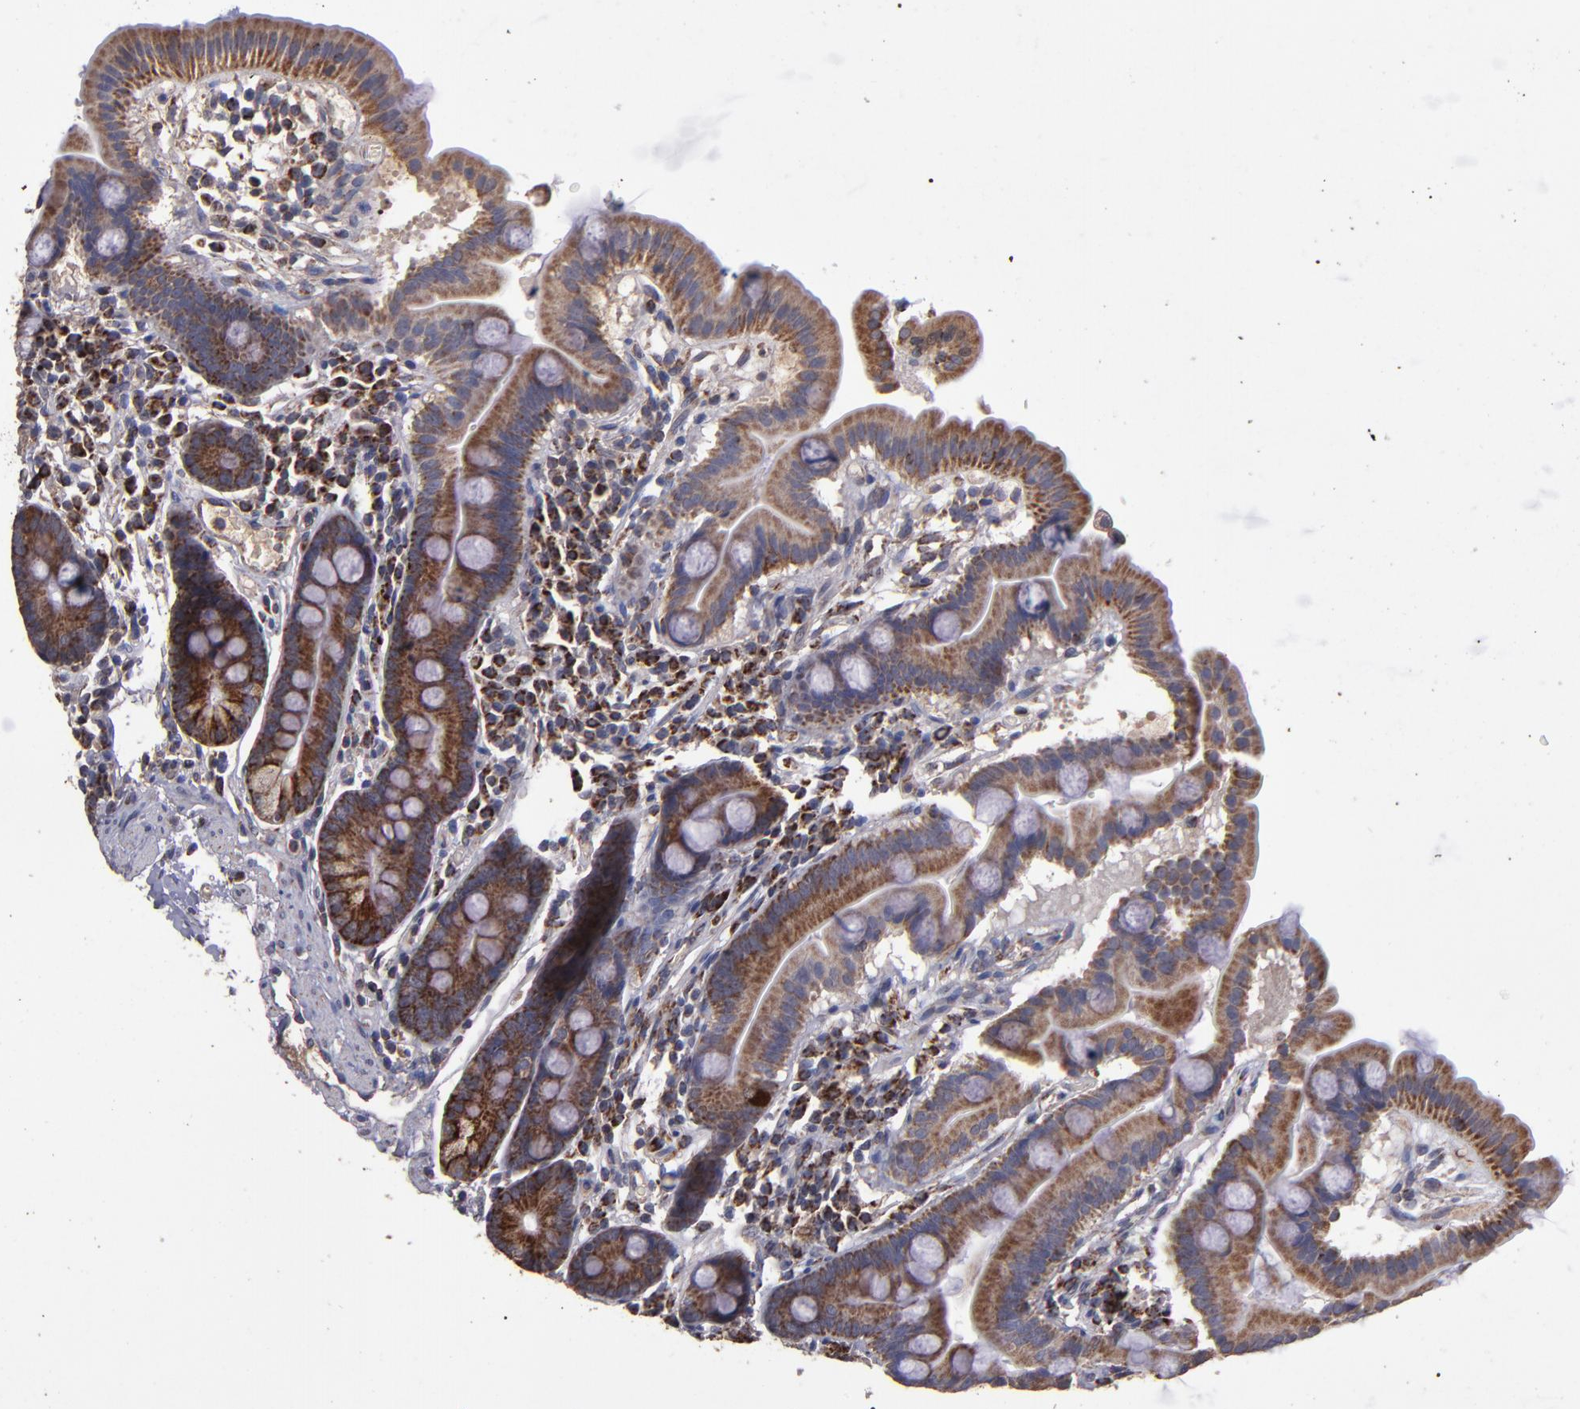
{"staining": {"intensity": "moderate", "quantity": ">75%", "location": "cytoplasmic/membranous"}, "tissue": "duodenum", "cell_type": "Glandular cells", "image_type": "normal", "snomed": [{"axis": "morphology", "description": "Normal tissue, NOS"}, {"axis": "topography", "description": "Duodenum"}], "caption": "Unremarkable duodenum exhibits moderate cytoplasmic/membranous staining in about >75% of glandular cells, visualized by immunohistochemistry. (IHC, brightfield microscopy, high magnification).", "gene": "TIMM9", "patient": {"sex": "male", "age": 50}}